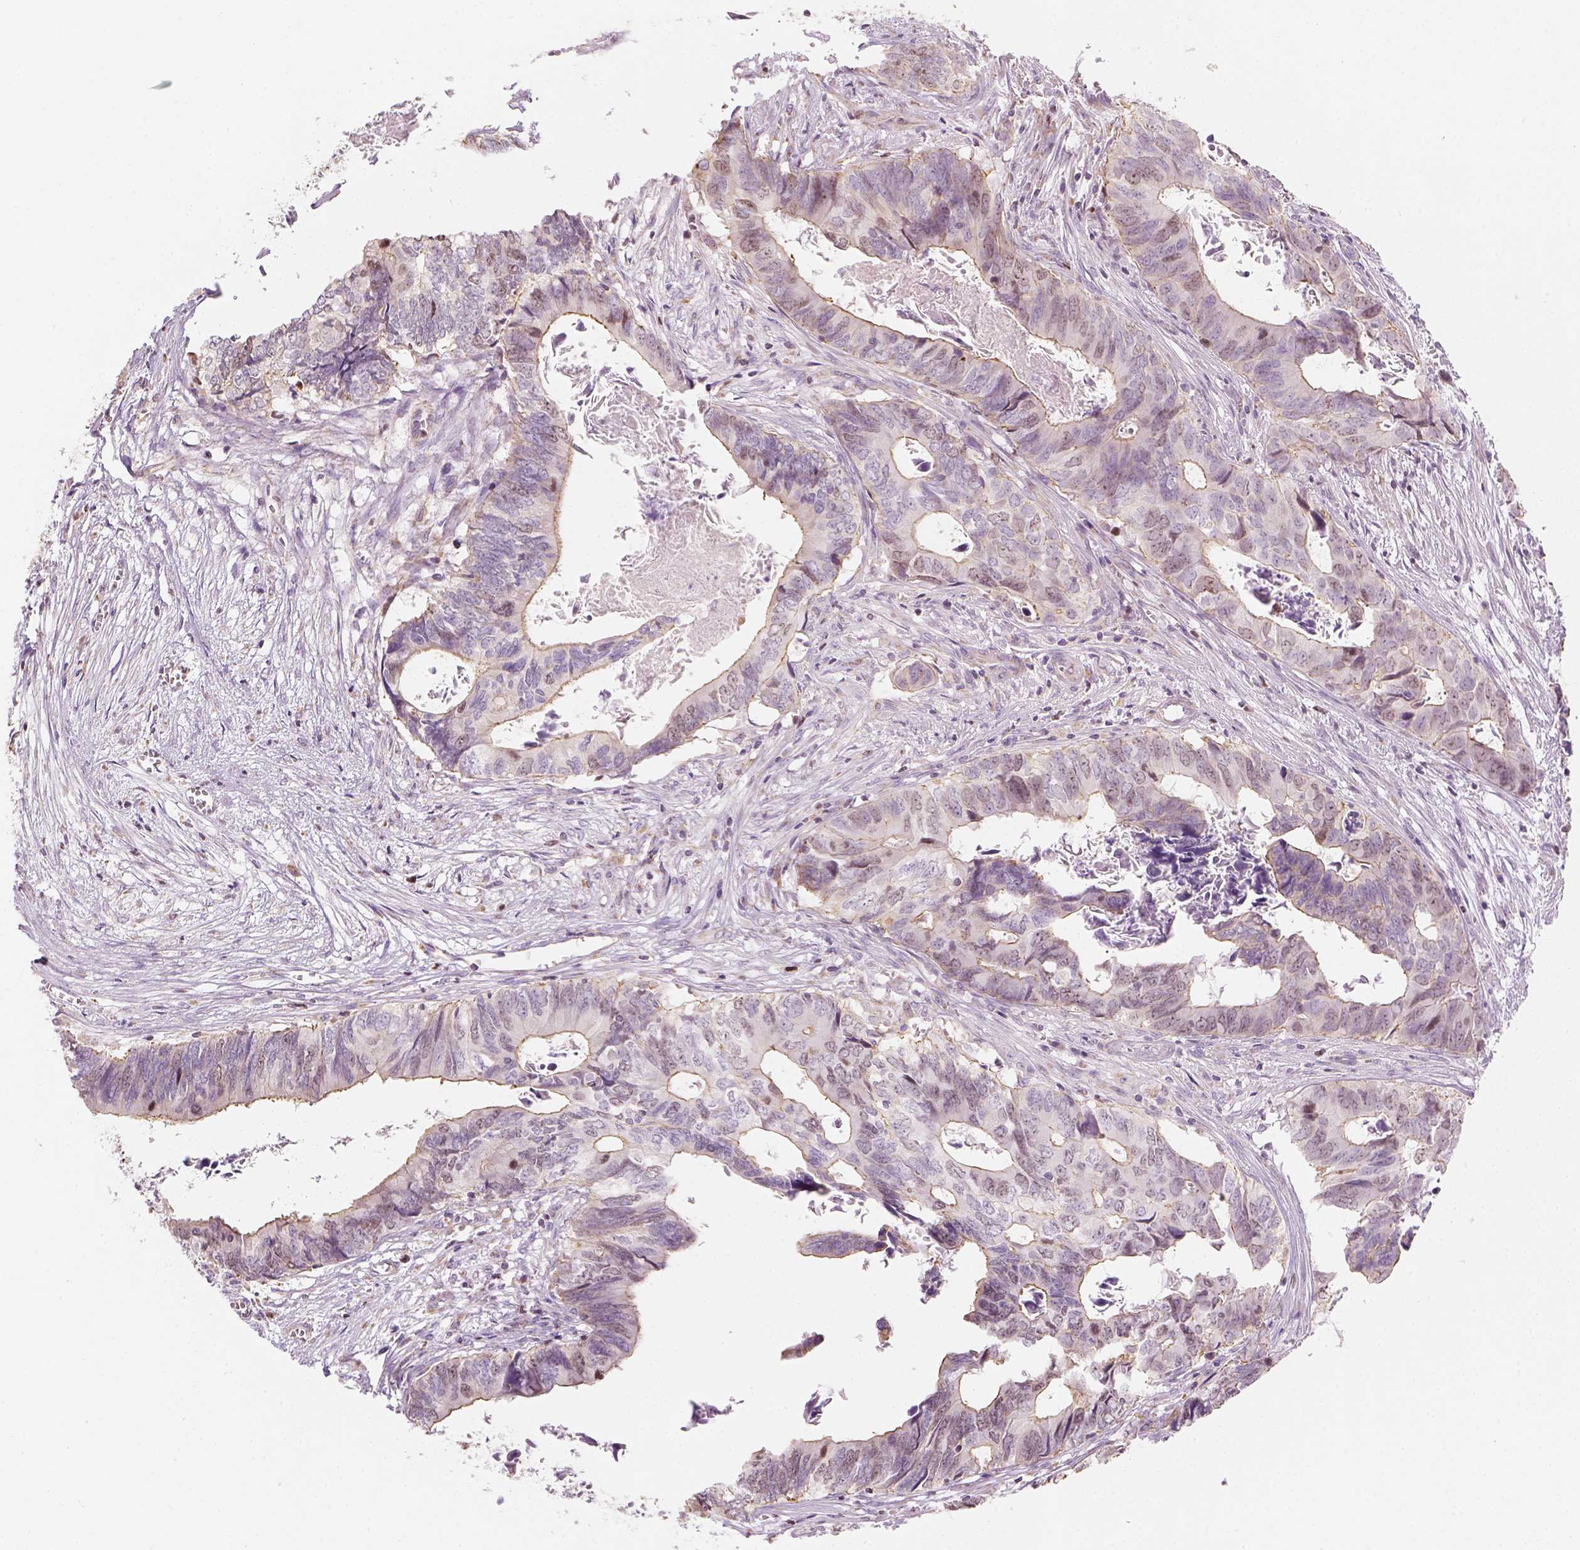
{"staining": {"intensity": "moderate", "quantity": "<25%", "location": "cytoplasmic/membranous"}, "tissue": "colorectal cancer", "cell_type": "Tumor cells", "image_type": "cancer", "snomed": [{"axis": "morphology", "description": "Adenocarcinoma, NOS"}, {"axis": "topography", "description": "Colon"}], "caption": "IHC (DAB) staining of colorectal cancer (adenocarcinoma) demonstrates moderate cytoplasmic/membranous protein expression in approximately <25% of tumor cells. The staining was performed using DAB, with brown indicating positive protein expression. Nuclei are stained blue with hematoxylin.", "gene": "LCA5", "patient": {"sex": "female", "age": 82}}